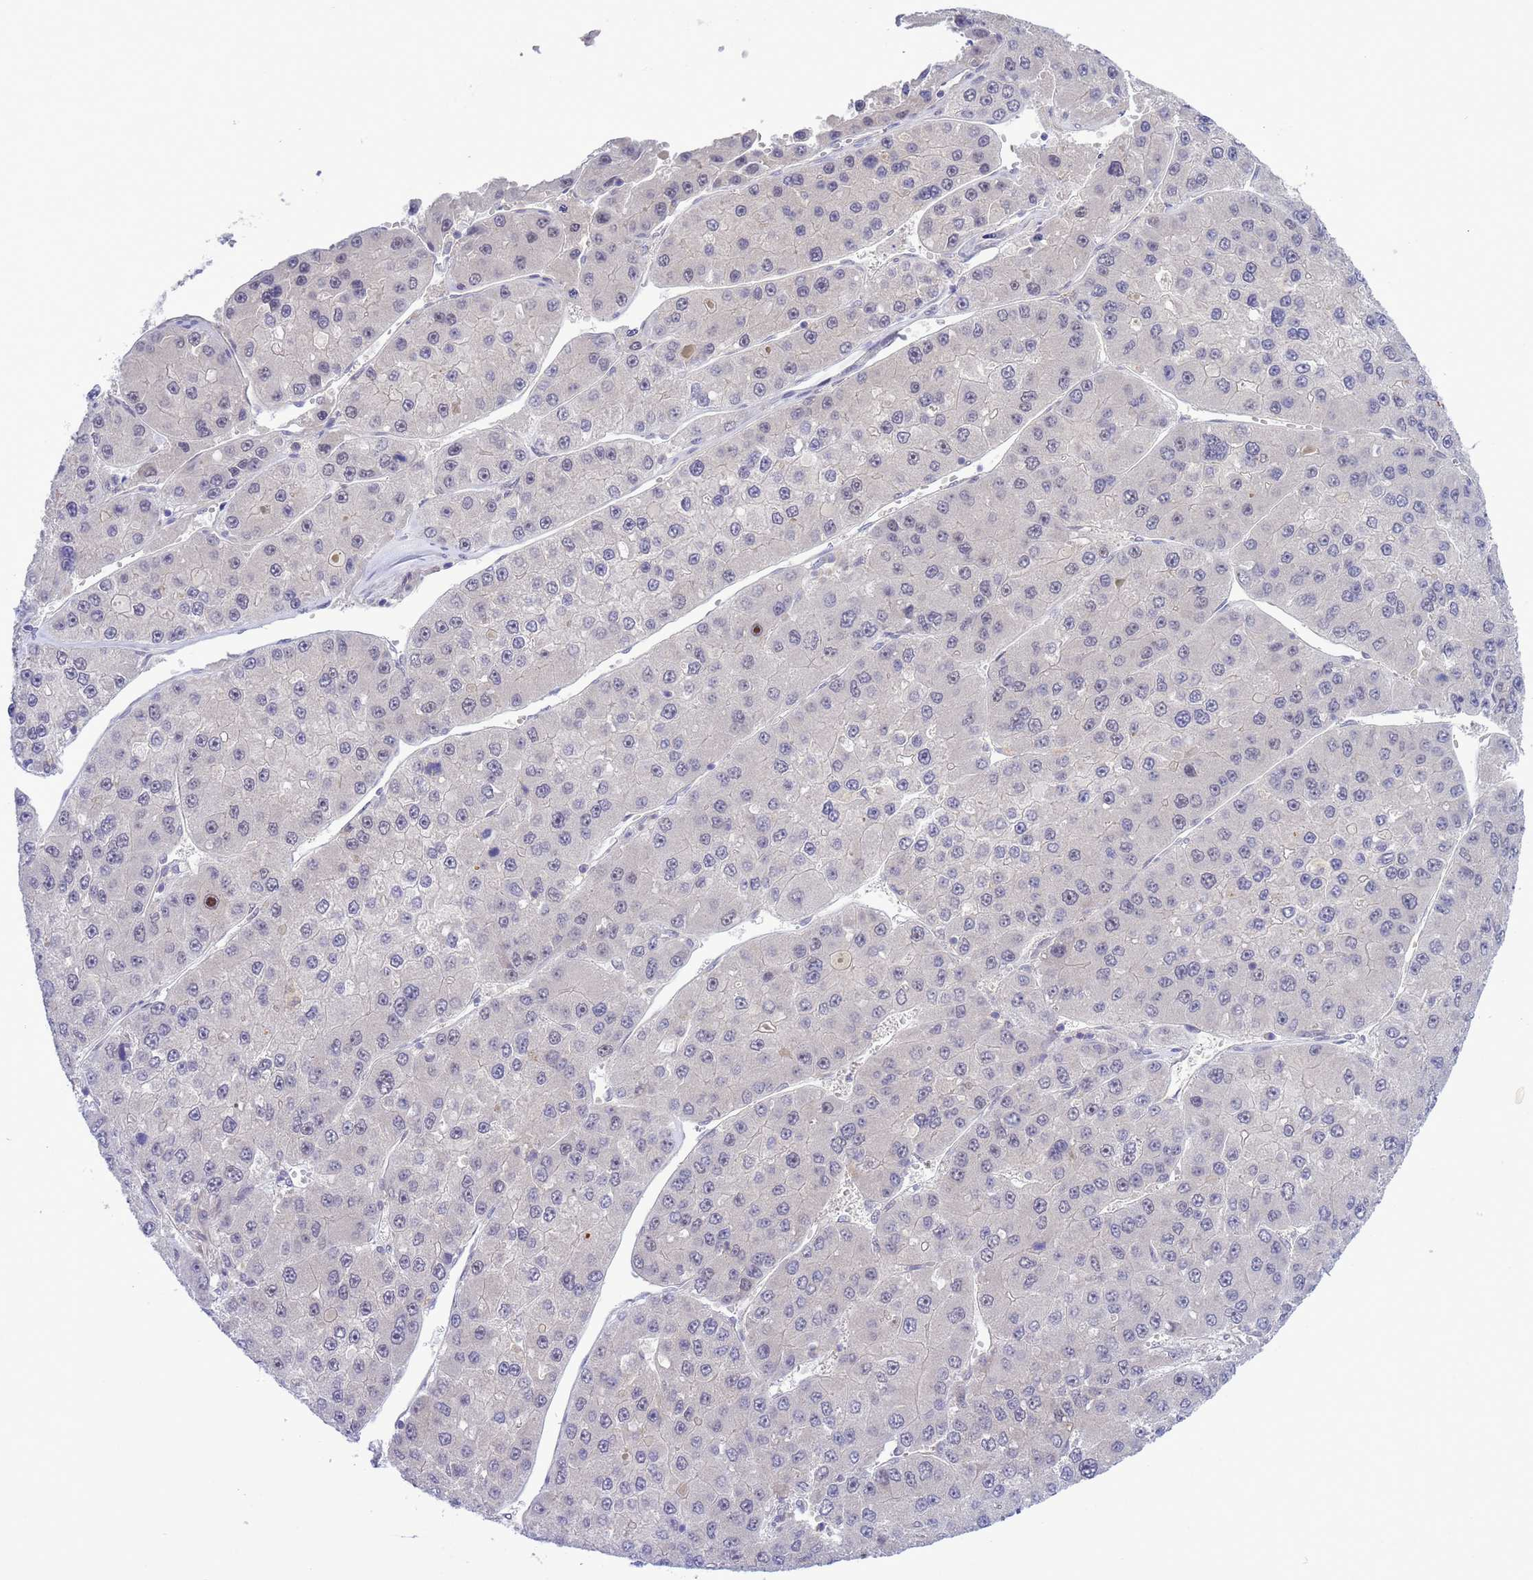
{"staining": {"intensity": "negative", "quantity": "none", "location": "none"}, "tissue": "liver cancer", "cell_type": "Tumor cells", "image_type": "cancer", "snomed": [{"axis": "morphology", "description": "Carcinoma, Hepatocellular, NOS"}, {"axis": "topography", "description": "Liver"}], "caption": "Tumor cells are negative for brown protein staining in liver cancer. (DAB immunohistochemistry, high magnification).", "gene": "ZNF461", "patient": {"sex": "female", "age": 73}}